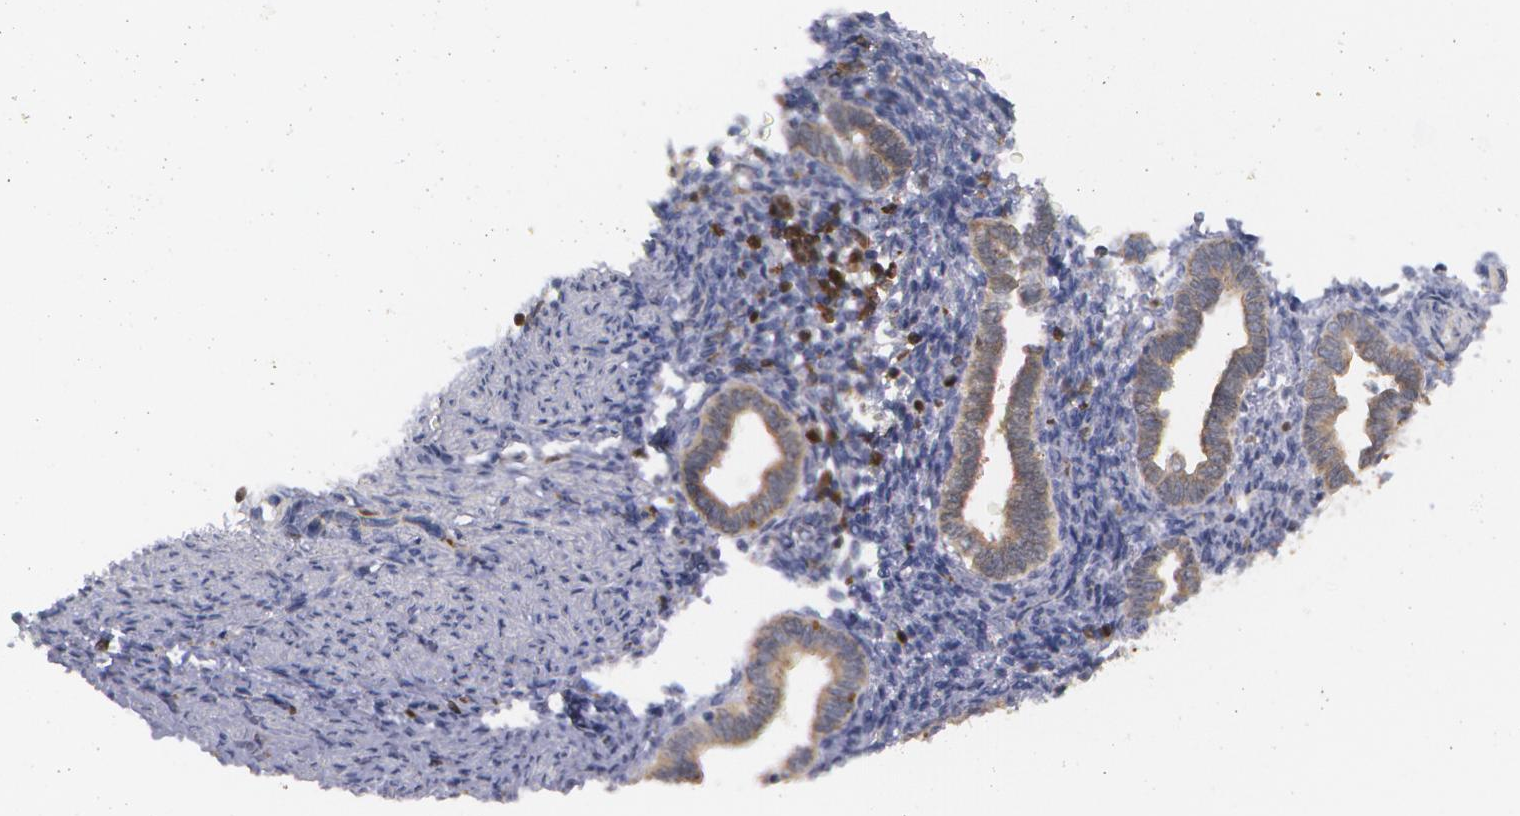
{"staining": {"intensity": "negative", "quantity": "none", "location": "none"}, "tissue": "endometrium", "cell_type": "Cells in endometrial stroma", "image_type": "normal", "snomed": [{"axis": "morphology", "description": "Normal tissue, NOS"}, {"axis": "topography", "description": "Endometrium"}], "caption": "IHC histopathology image of unremarkable endometrium: endometrium stained with DAB (3,3'-diaminobenzidine) demonstrates no significant protein staining in cells in endometrial stroma. (Stains: DAB (3,3'-diaminobenzidine) immunohistochemistry with hematoxylin counter stain, Microscopy: brightfield microscopy at high magnification).", "gene": "SYK", "patient": {"sex": "female", "age": 36}}